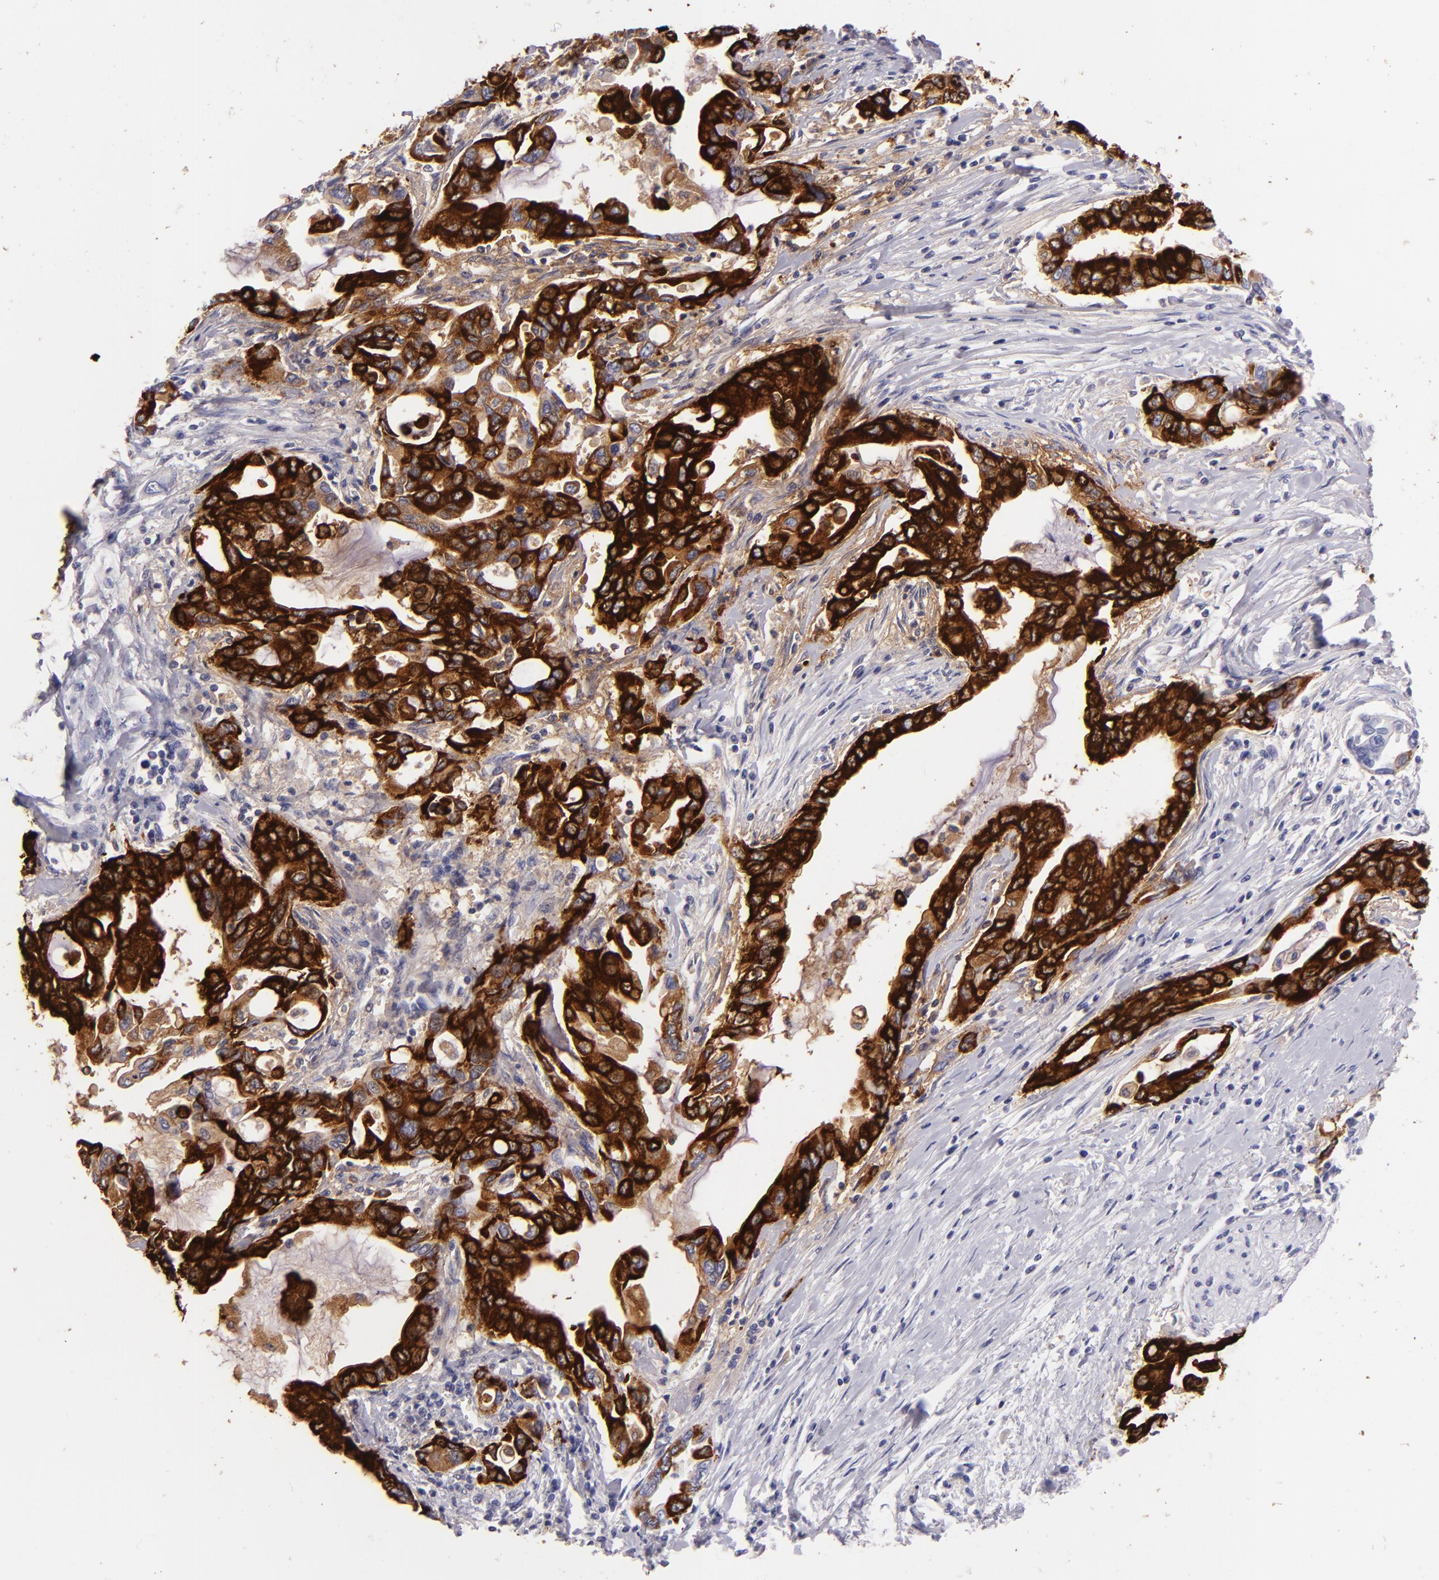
{"staining": {"intensity": "strong", "quantity": ">75%", "location": "cytoplasmic/membranous"}, "tissue": "pancreatic cancer", "cell_type": "Tumor cells", "image_type": "cancer", "snomed": [{"axis": "morphology", "description": "Adenocarcinoma, NOS"}, {"axis": "topography", "description": "Pancreas"}], "caption": "A brown stain labels strong cytoplasmic/membranous expression of a protein in adenocarcinoma (pancreatic) tumor cells. (DAB = brown stain, brightfield microscopy at high magnification).", "gene": "MUC5AC", "patient": {"sex": "female", "age": 57}}